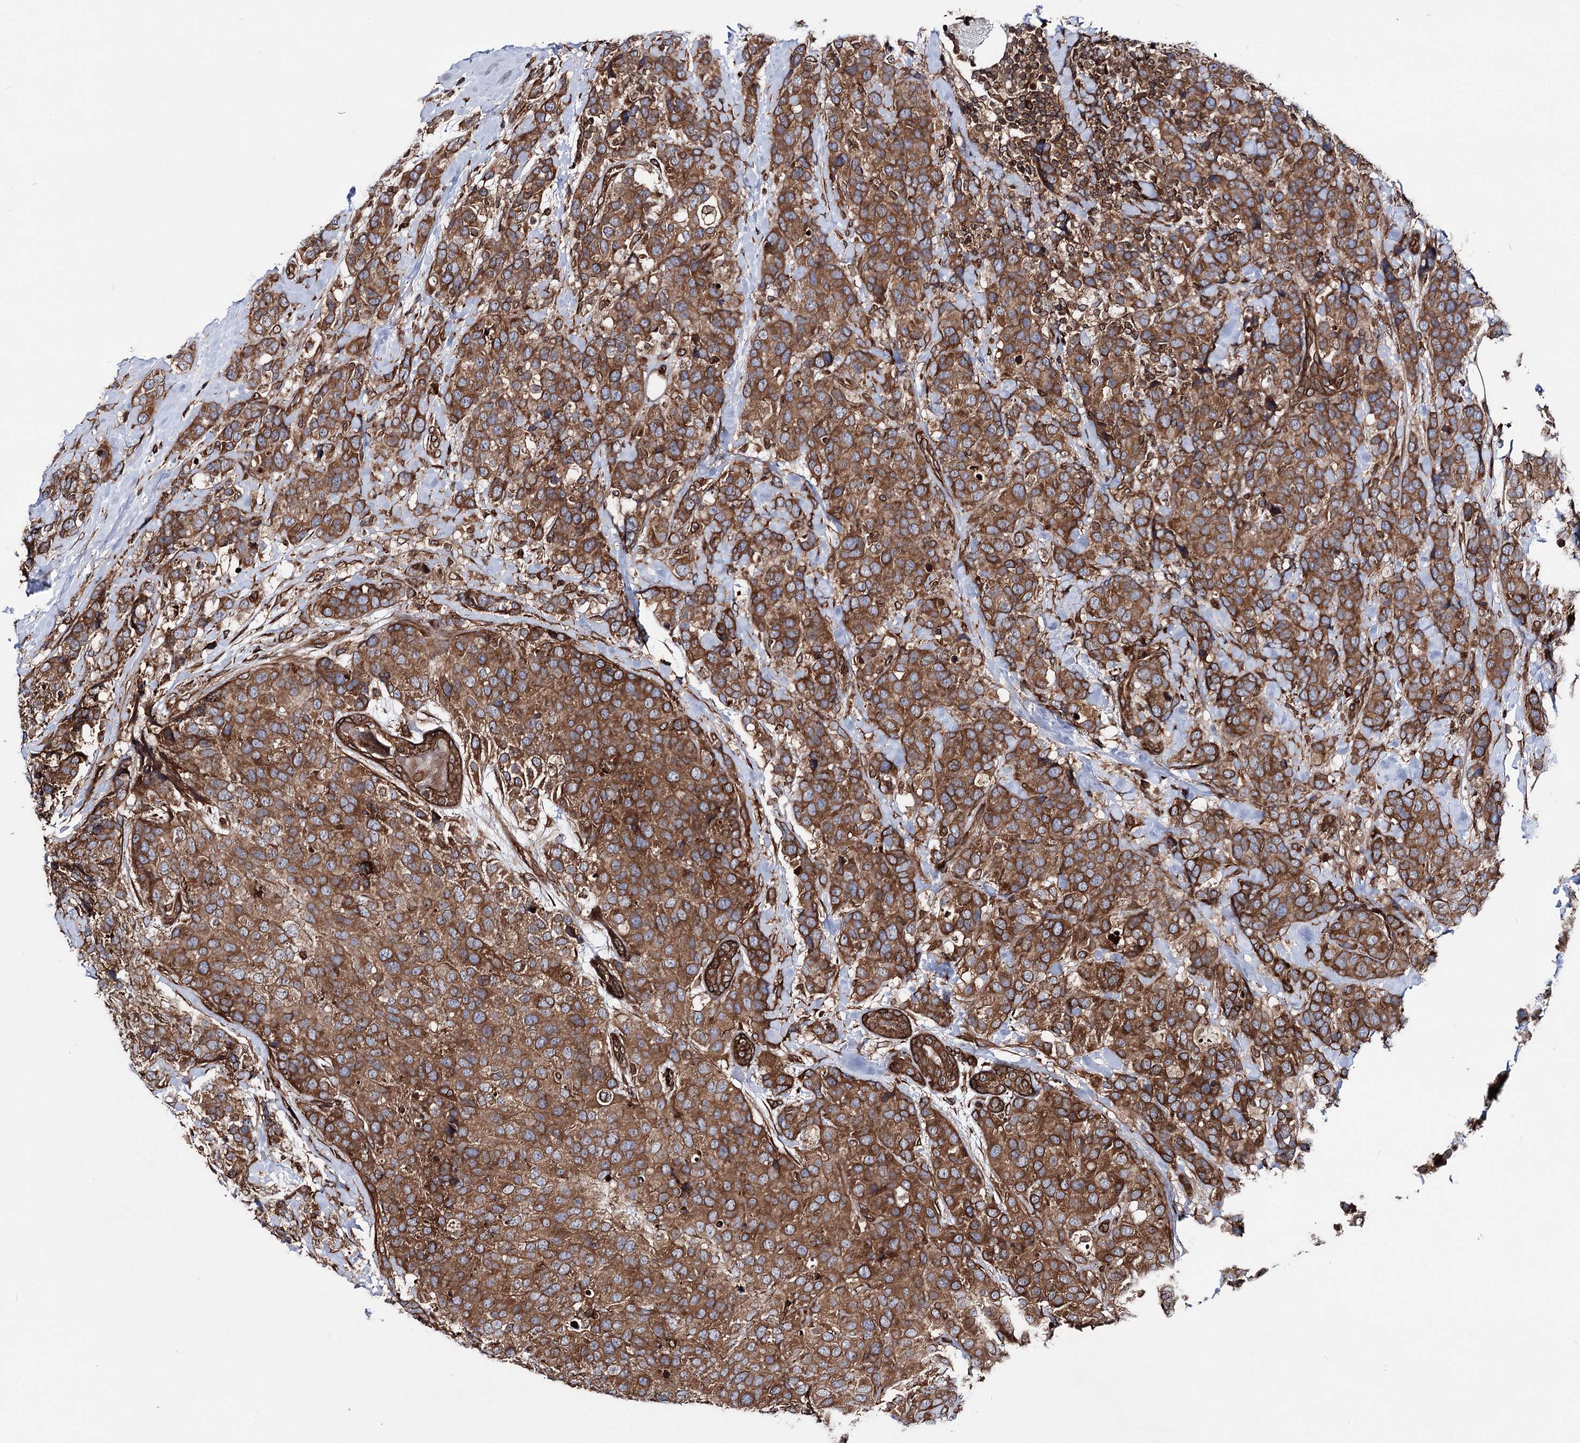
{"staining": {"intensity": "strong", "quantity": ">75%", "location": "cytoplasmic/membranous"}, "tissue": "breast cancer", "cell_type": "Tumor cells", "image_type": "cancer", "snomed": [{"axis": "morphology", "description": "Lobular carcinoma"}, {"axis": "topography", "description": "Breast"}], "caption": "Immunohistochemistry (IHC) image of neoplastic tissue: human breast lobular carcinoma stained using immunohistochemistry (IHC) demonstrates high levels of strong protein expression localized specifically in the cytoplasmic/membranous of tumor cells, appearing as a cytoplasmic/membranous brown color.", "gene": "FGFR1OP2", "patient": {"sex": "female", "age": 59}}